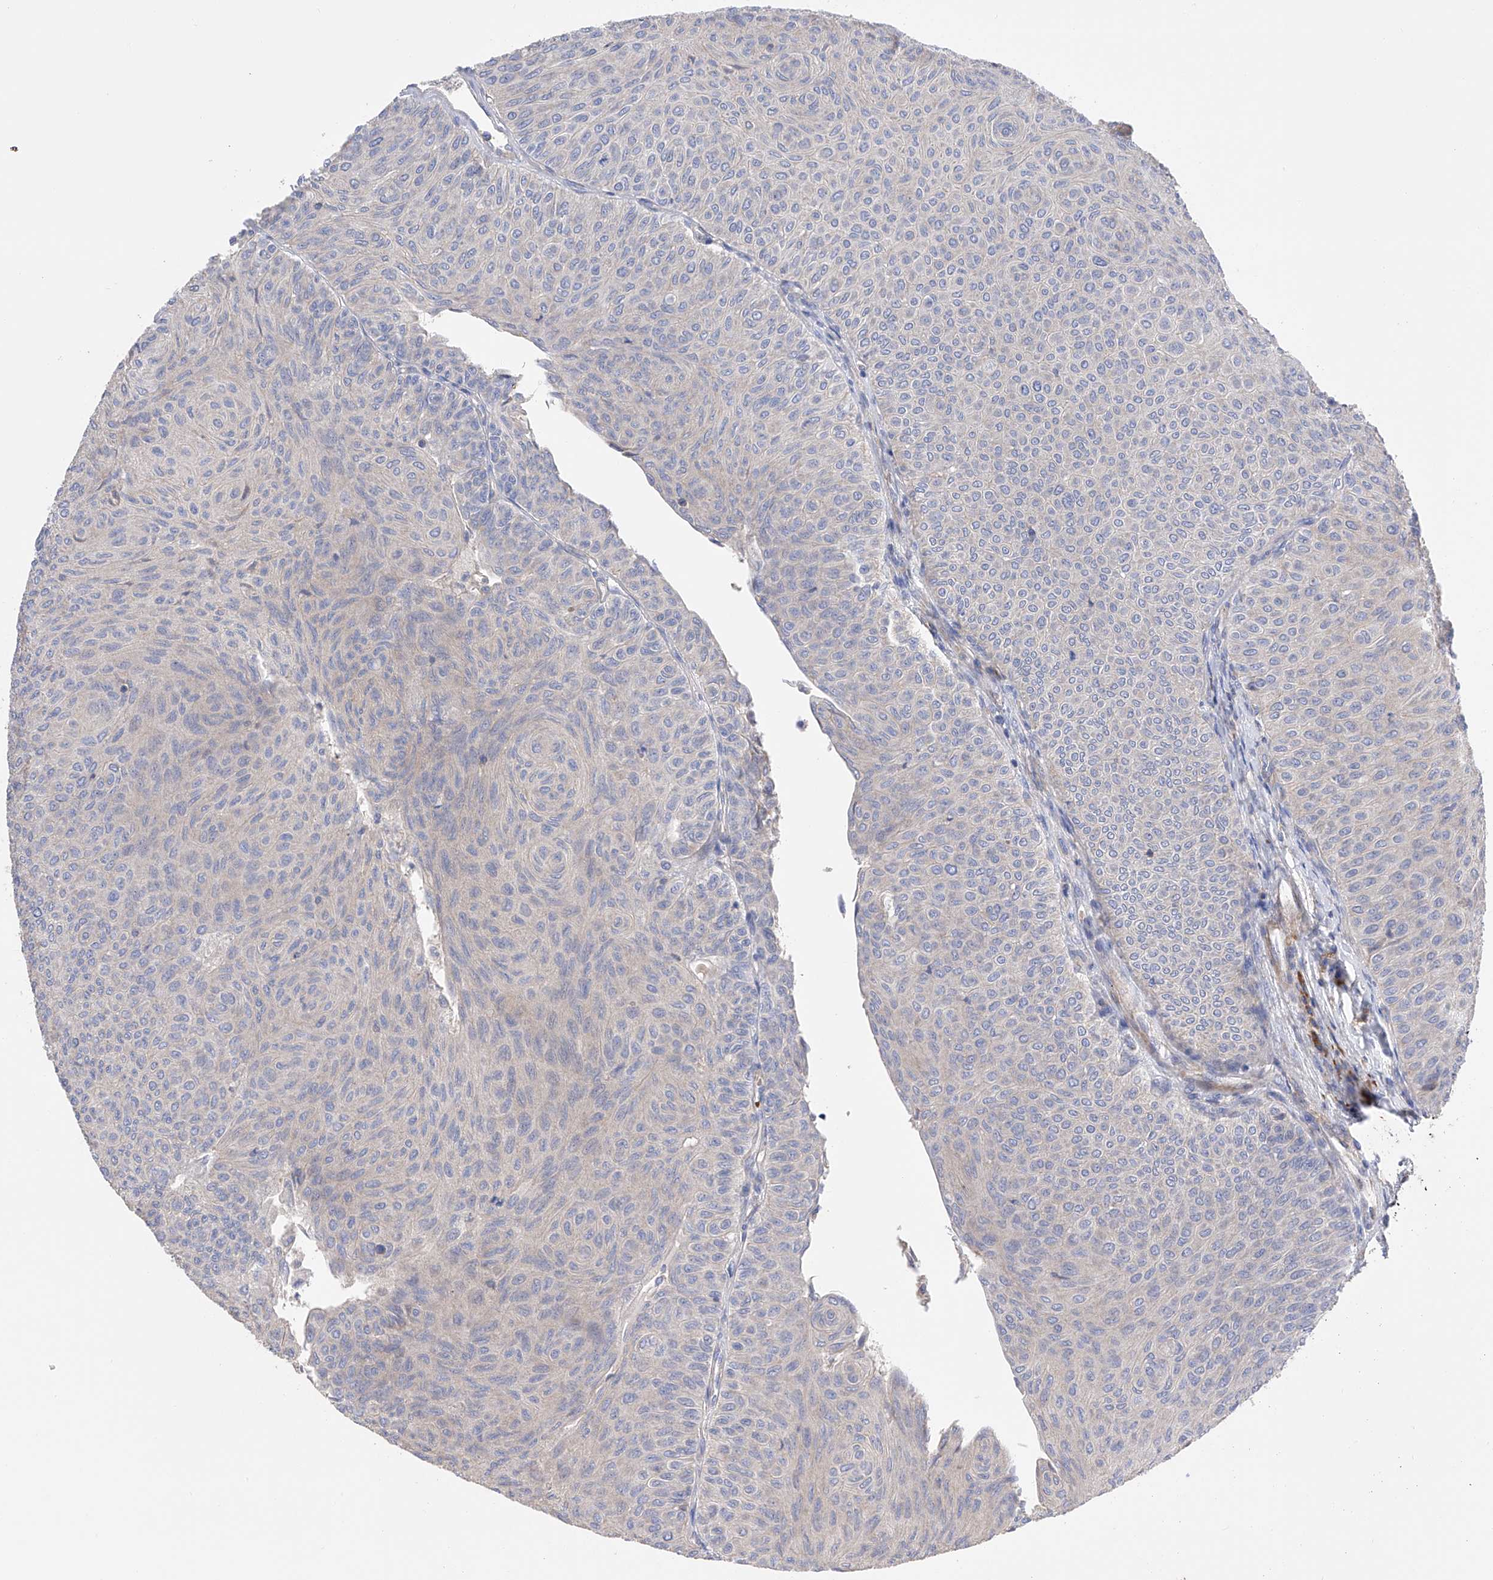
{"staining": {"intensity": "negative", "quantity": "none", "location": "none"}, "tissue": "urothelial cancer", "cell_type": "Tumor cells", "image_type": "cancer", "snomed": [{"axis": "morphology", "description": "Urothelial carcinoma, Low grade"}, {"axis": "topography", "description": "Urinary bladder"}], "caption": "This is an immunohistochemistry (IHC) histopathology image of human urothelial cancer. There is no expression in tumor cells.", "gene": "NFATC4", "patient": {"sex": "male", "age": 78}}